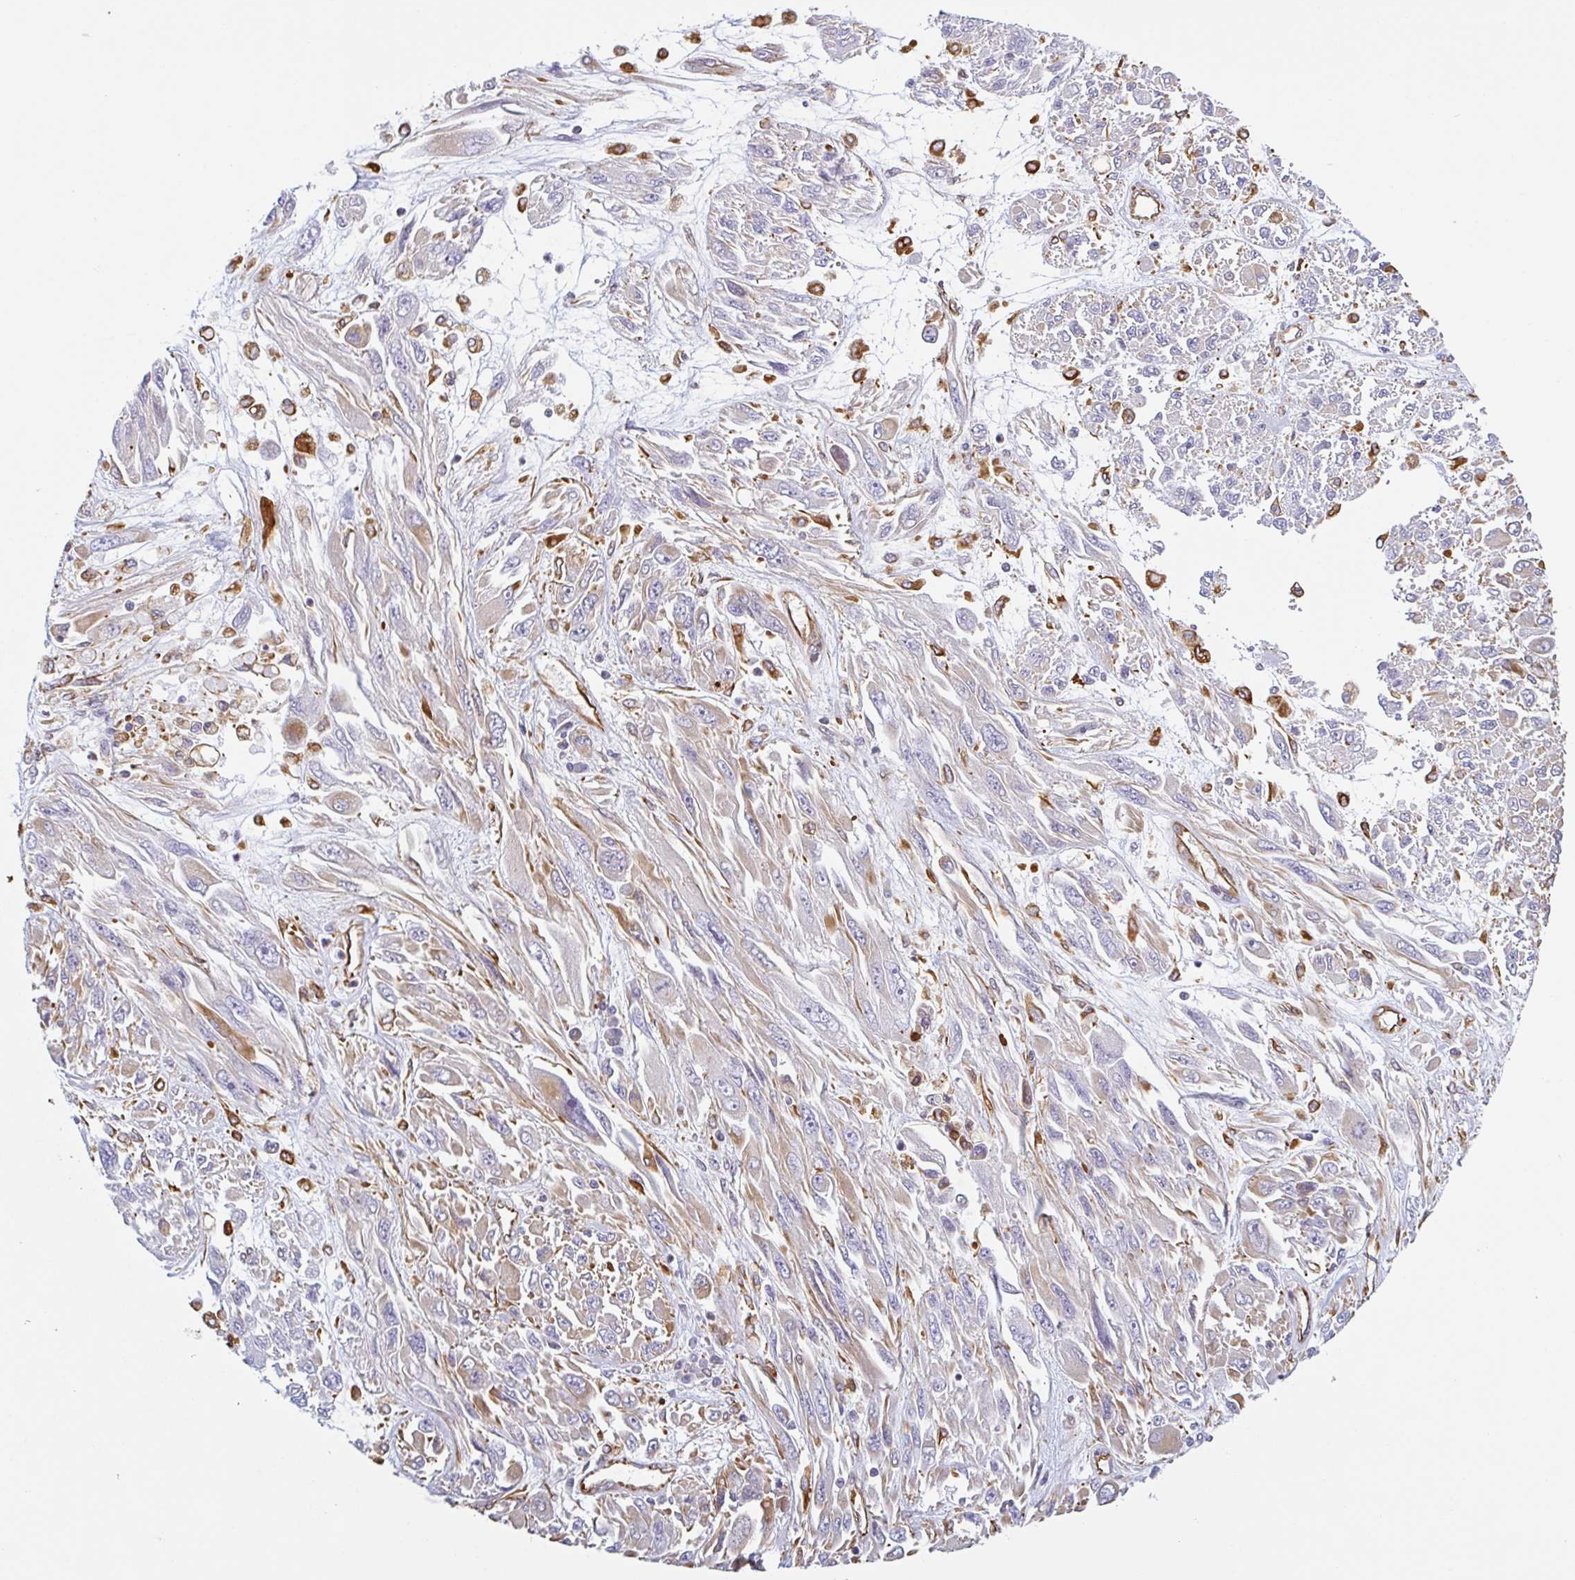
{"staining": {"intensity": "weak", "quantity": ">75%", "location": "cytoplasmic/membranous"}, "tissue": "melanoma", "cell_type": "Tumor cells", "image_type": "cancer", "snomed": [{"axis": "morphology", "description": "Malignant melanoma, NOS"}, {"axis": "topography", "description": "Skin"}], "caption": "This is a histology image of immunohistochemistry staining of melanoma, which shows weak expression in the cytoplasmic/membranous of tumor cells.", "gene": "PPFIA1", "patient": {"sex": "female", "age": 91}}